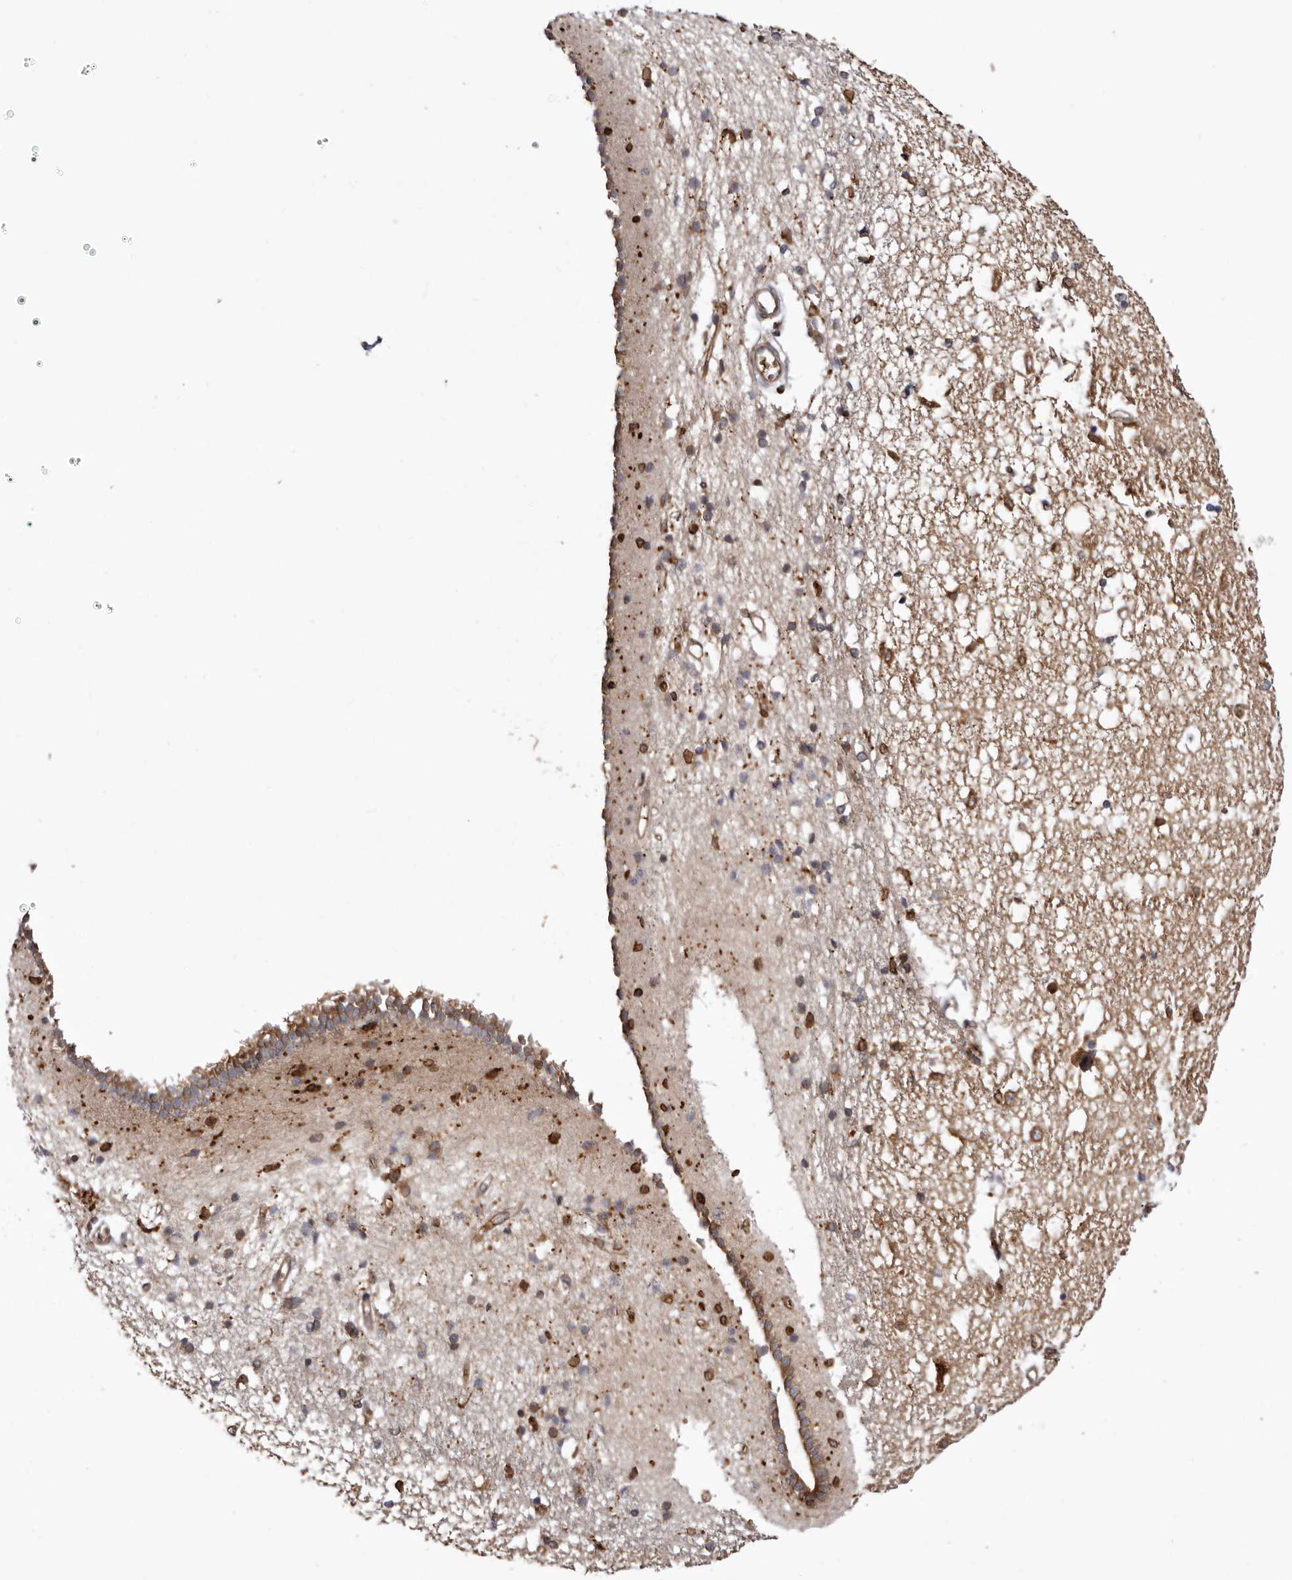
{"staining": {"intensity": "moderate", "quantity": "25%-75%", "location": "cytoplasmic/membranous"}, "tissue": "caudate", "cell_type": "Glial cells", "image_type": "normal", "snomed": [{"axis": "morphology", "description": "Normal tissue, NOS"}, {"axis": "topography", "description": "Lateral ventricle wall"}], "caption": "A high-resolution image shows IHC staining of benign caudate, which exhibits moderate cytoplasmic/membranous expression in about 25%-75% of glial cells. The protein is stained brown, and the nuclei are stained in blue (DAB (3,3'-diaminobenzidine) IHC with brightfield microscopy, high magnification).", "gene": "C4orf3", "patient": {"sex": "male", "age": 45}}